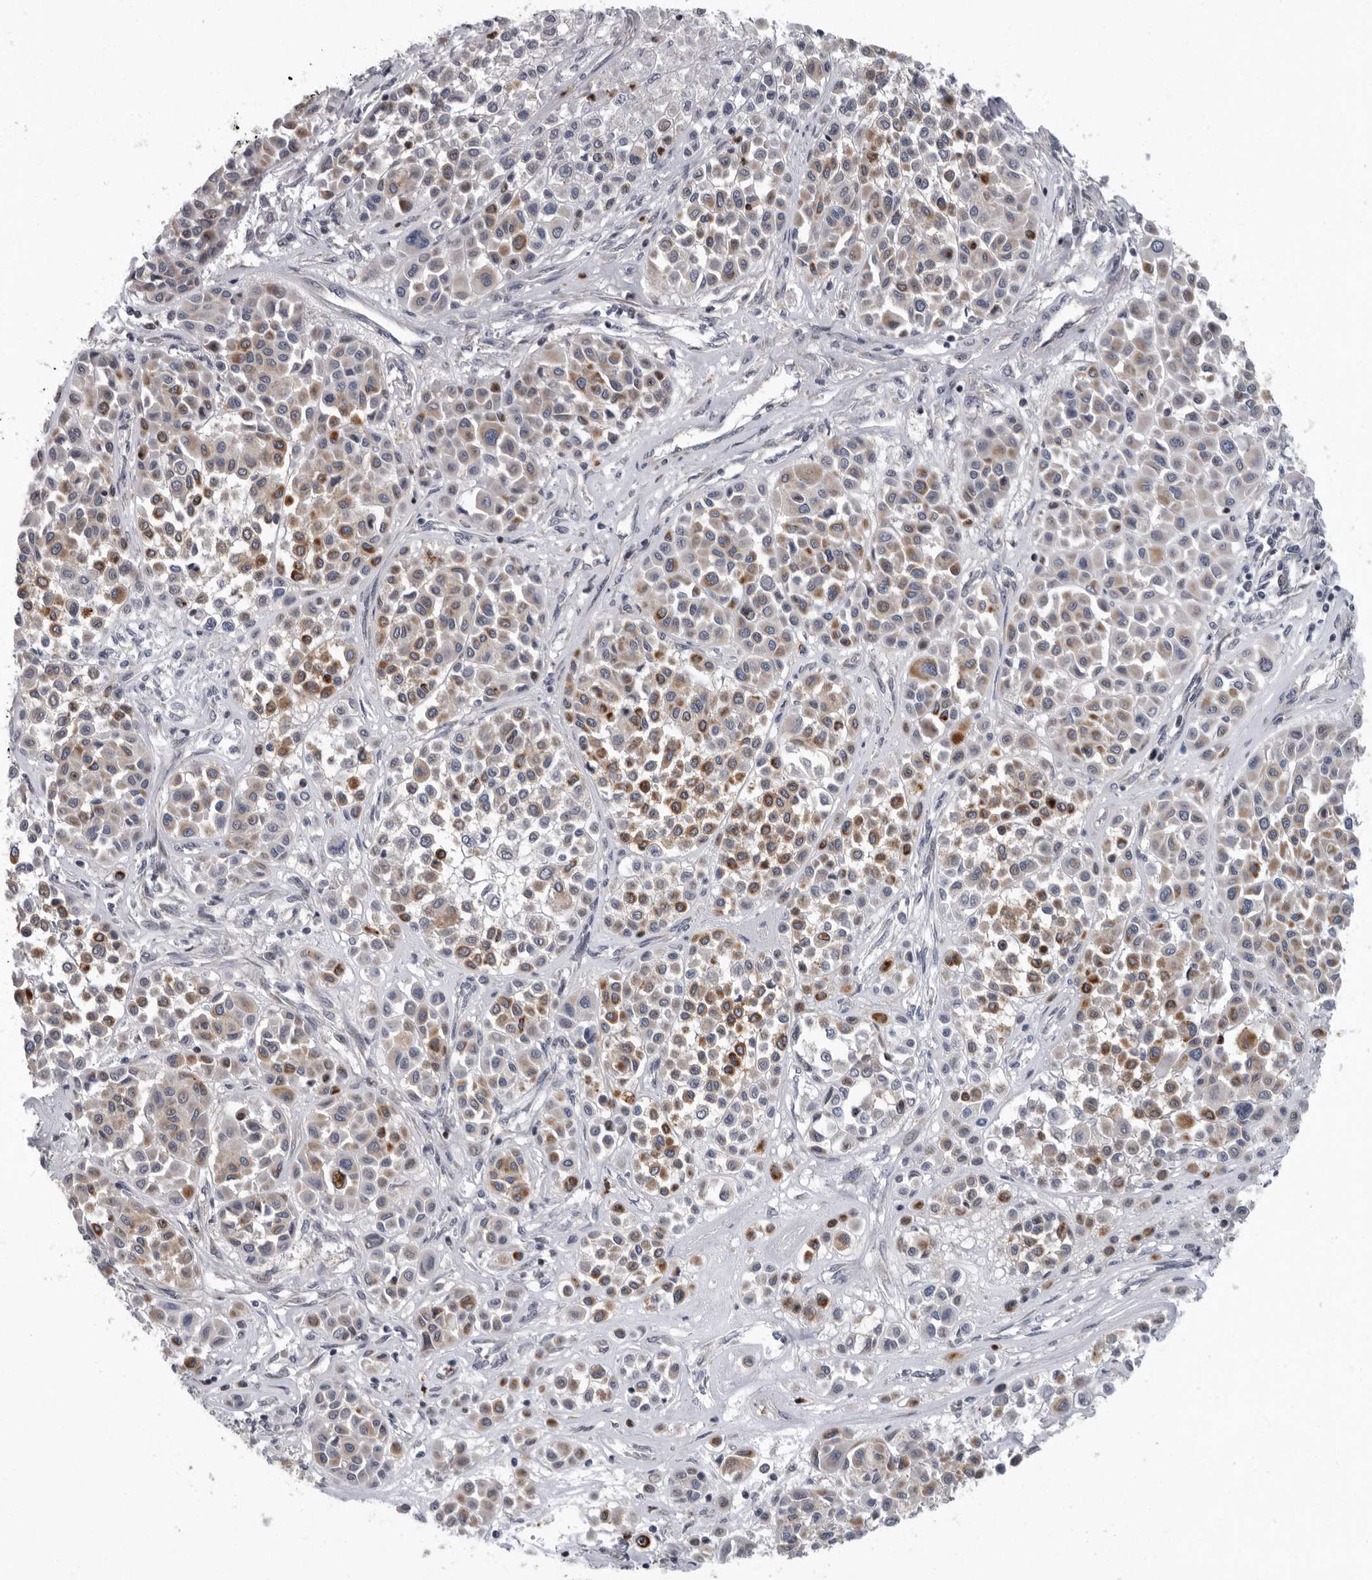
{"staining": {"intensity": "moderate", "quantity": ">75%", "location": "cytoplasmic/membranous"}, "tissue": "melanoma", "cell_type": "Tumor cells", "image_type": "cancer", "snomed": [{"axis": "morphology", "description": "Malignant melanoma, Metastatic site"}, {"axis": "topography", "description": "Soft tissue"}], "caption": "An image showing moderate cytoplasmic/membranous expression in approximately >75% of tumor cells in melanoma, as visualized by brown immunohistochemical staining.", "gene": "PDCD11", "patient": {"sex": "male", "age": 41}}